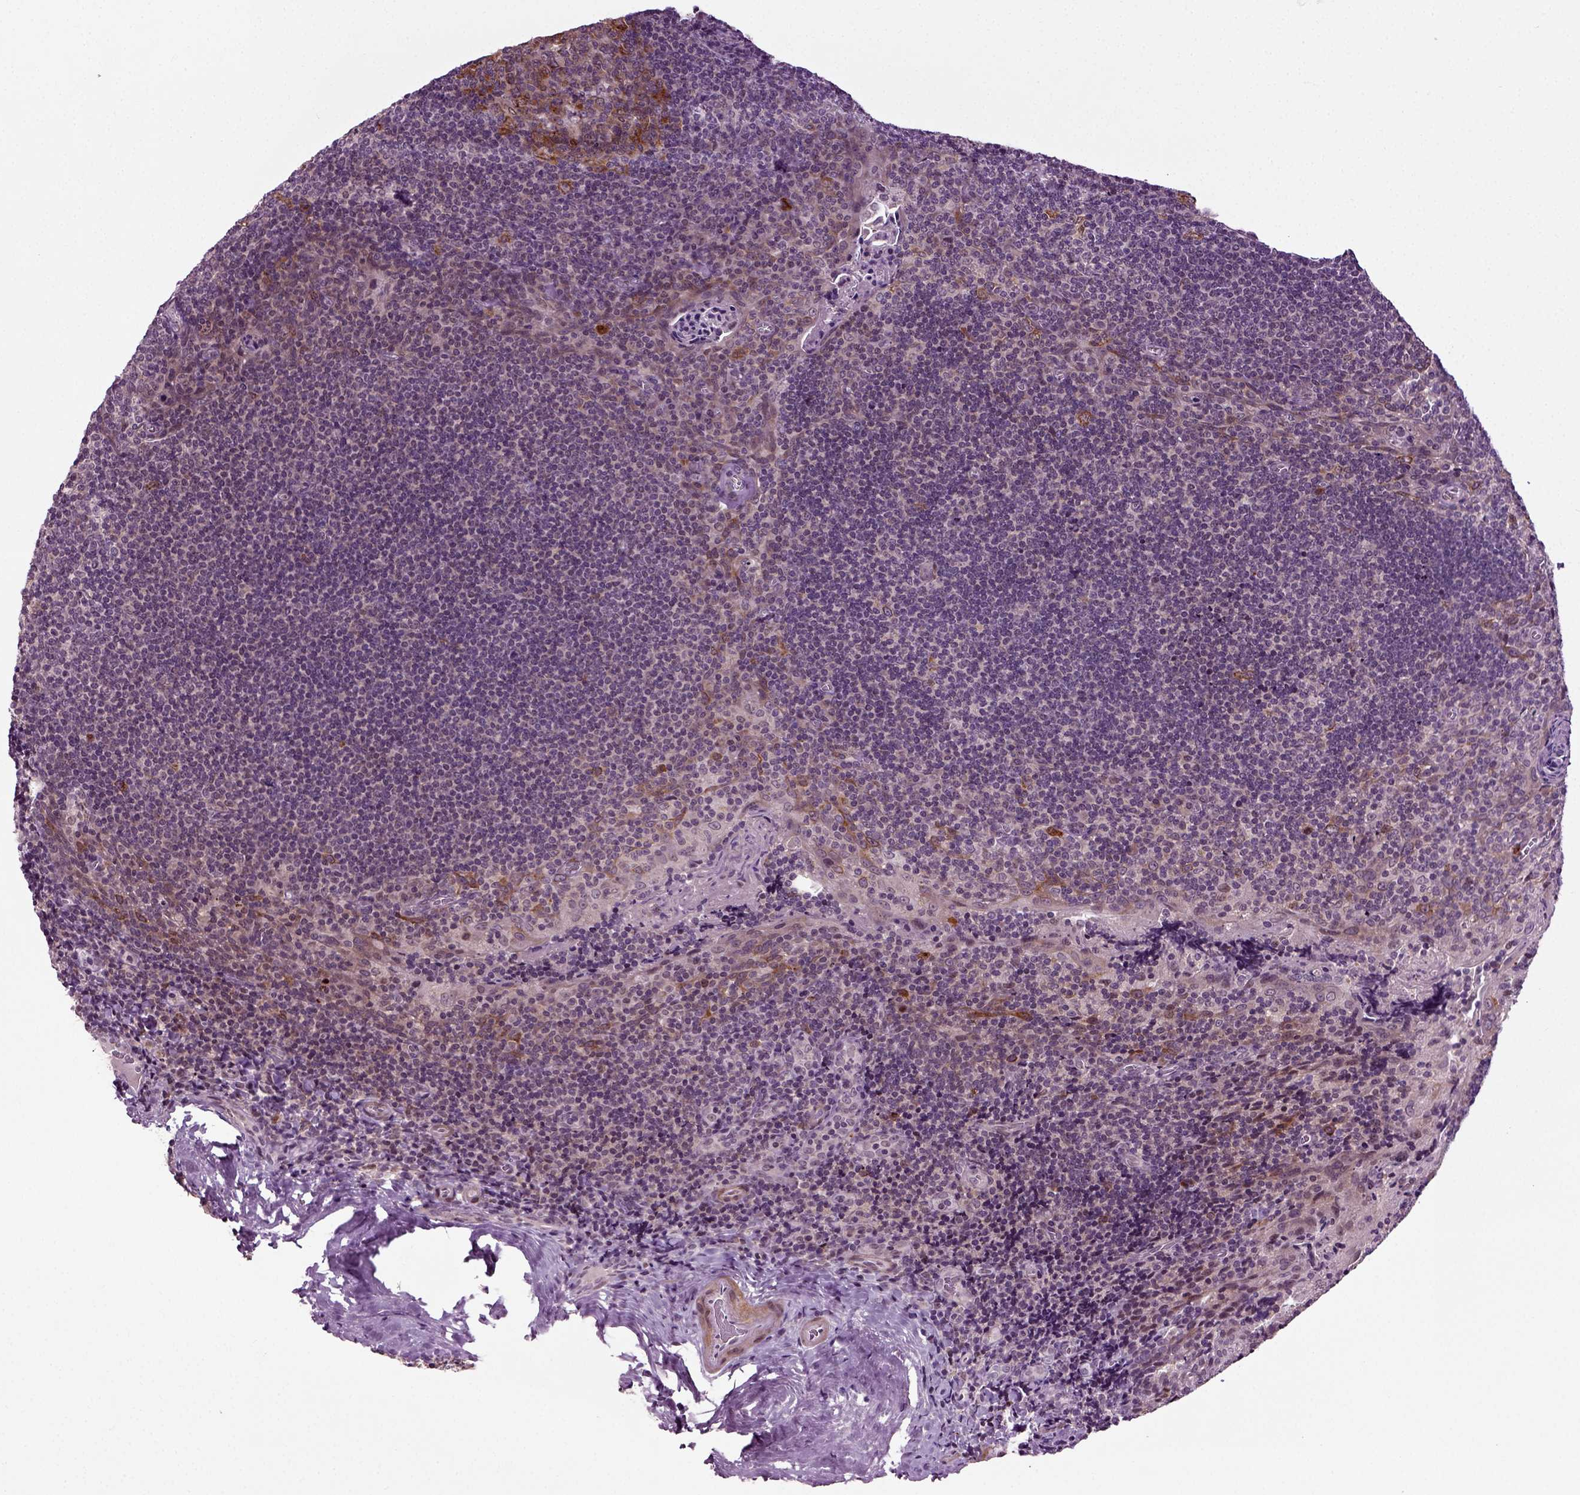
{"staining": {"intensity": "moderate", "quantity": "25%-75%", "location": "cytoplasmic/membranous"}, "tissue": "tonsil", "cell_type": "Germinal center cells", "image_type": "normal", "snomed": [{"axis": "morphology", "description": "Normal tissue, NOS"}, {"axis": "morphology", "description": "Inflammation, NOS"}, {"axis": "topography", "description": "Tonsil"}], "caption": "Benign tonsil shows moderate cytoplasmic/membranous expression in approximately 25%-75% of germinal center cells, visualized by immunohistochemistry. The staining is performed using DAB (3,3'-diaminobenzidine) brown chromogen to label protein expression. The nuclei are counter-stained blue using hematoxylin.", "gene": "KNSTRN", "patient": {"sex": "female", "age": 31}}